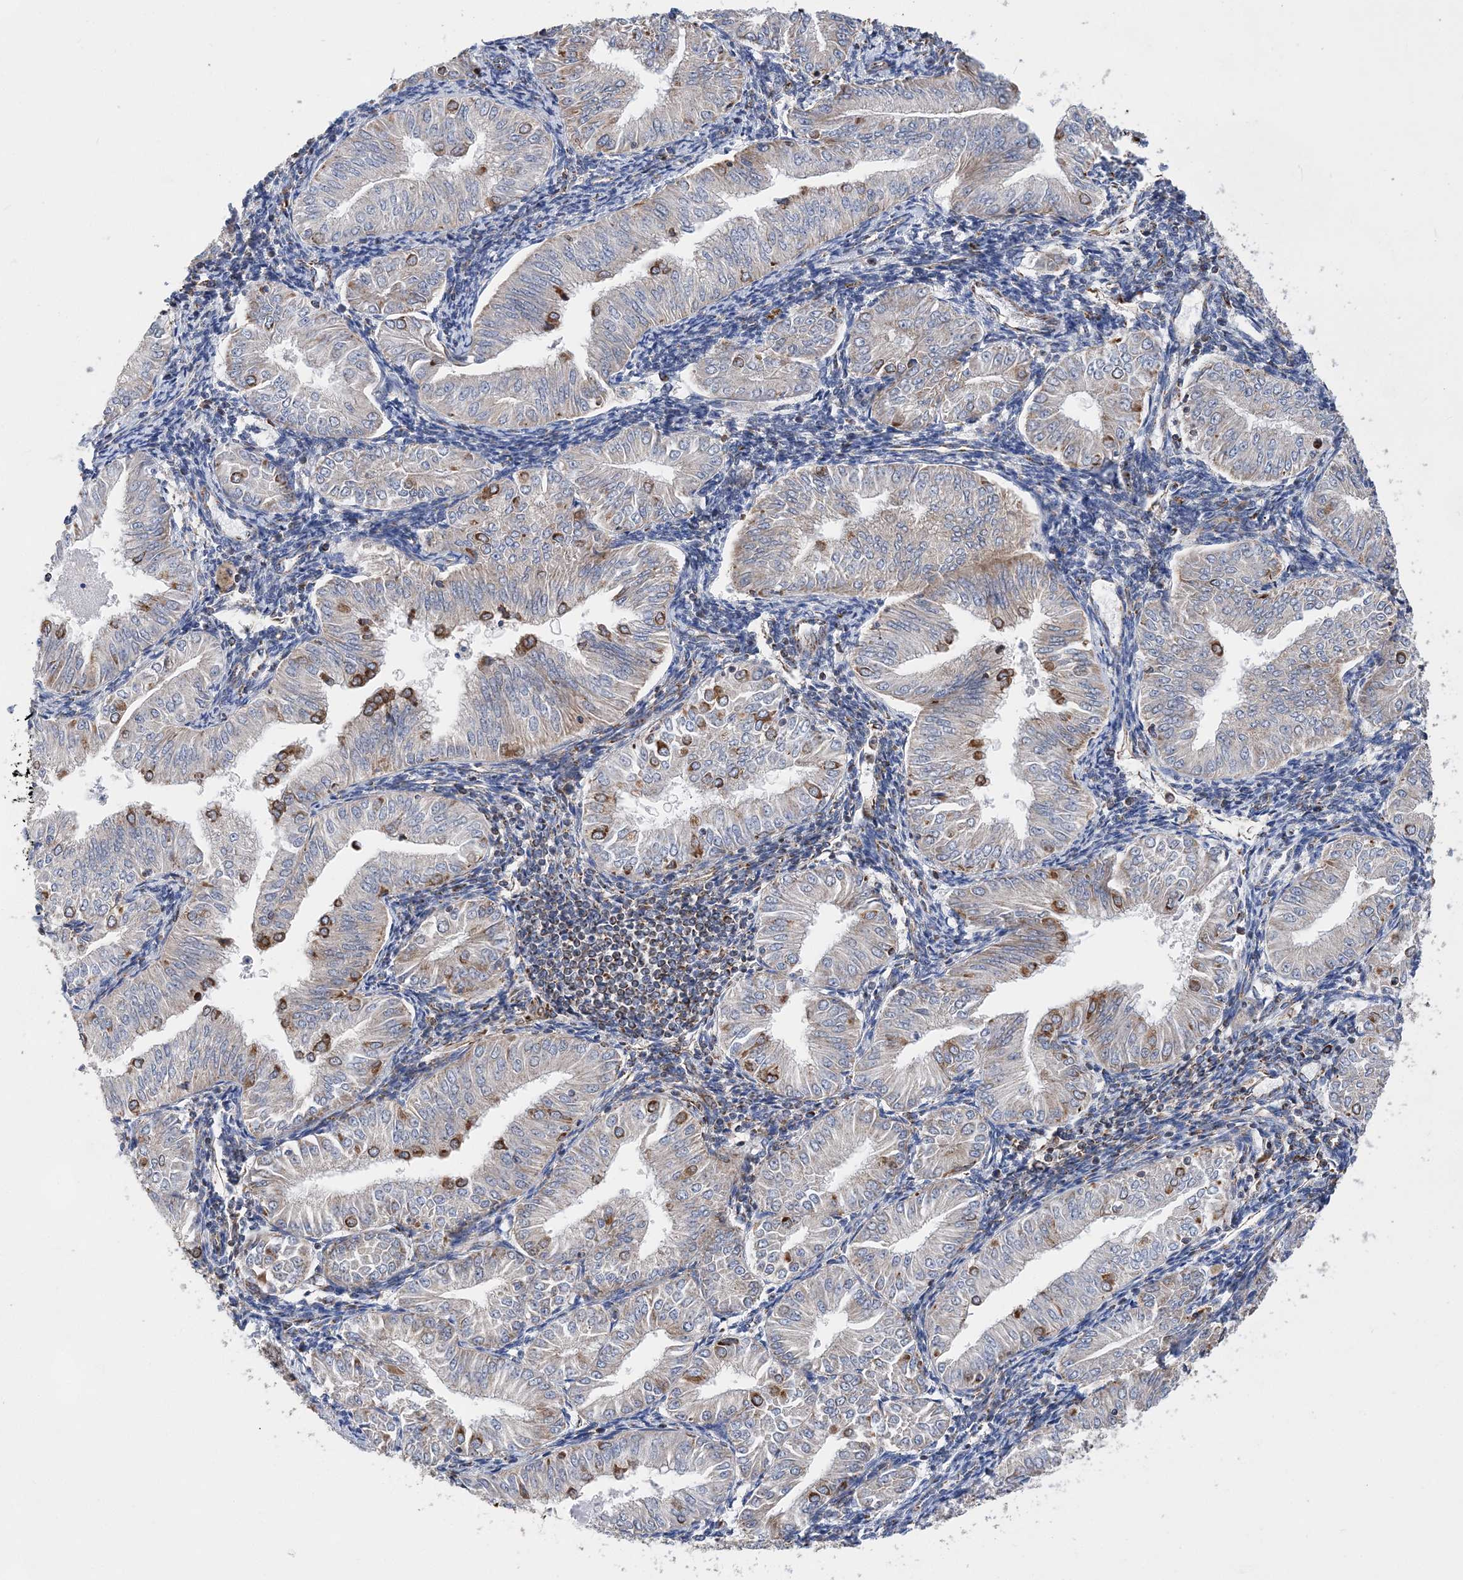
{"staining": {"intensity": "strong", "quantity": "<25%", "location": "cytoplasmic/membranous"}, "tissue": "endometrial cancer", "cell_type": "Tumor cells", "image_type": "cancer", "snomed": [{"axis": "morphology", "description": "Normal tissue, NOS"}, {"axis": "morphology", "description": "Adenocarcinoma, NOS"}, {"axis": "topography", "description": "Endometrium"}], "caption": "About <25% of tumor cells in human endometrial cancer (adenocarcinoma) exhibit strong cytoplasmic/membranous protein positivity as visualized by brown immunohistochemical staining.", "gene": "ACOT9", "patient": {"sex": "female", "age": 53}}